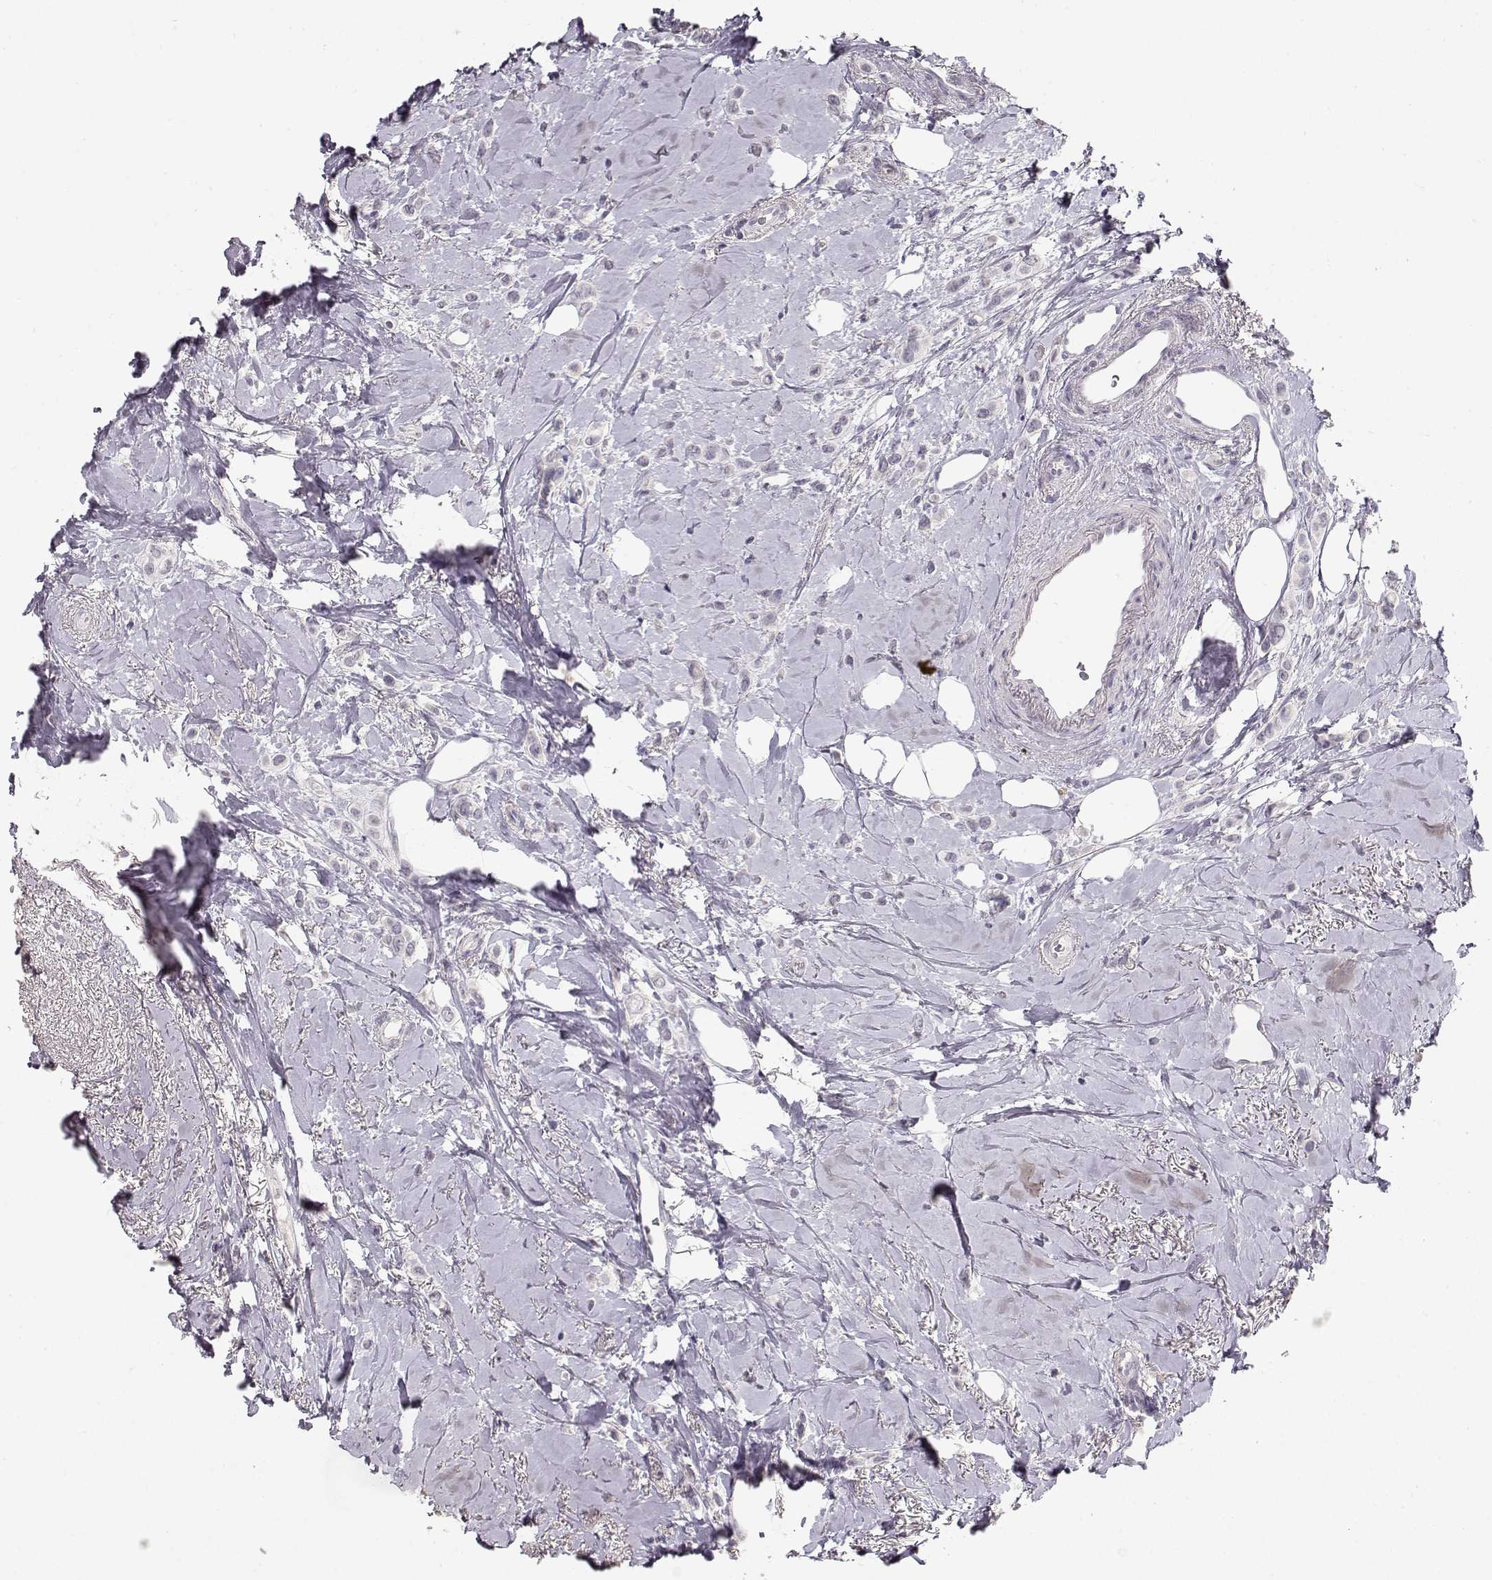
{"staining": {"intensity": "negative", "quantity": "none", "location": "none"}, "tissue": "breast cancer", "cell_type": "Tumor cells", "image_type": "cancer", "snomed": [{"axis": "morphology", "description": "Lobular carcinoma"}, {"axis": "topography", "description": "Breast"}], "caption": "There is no significant positivity in tumor cells of breast cancer.", "gene": "TPH2", "patient": {"sex": "female", "age": 66}}